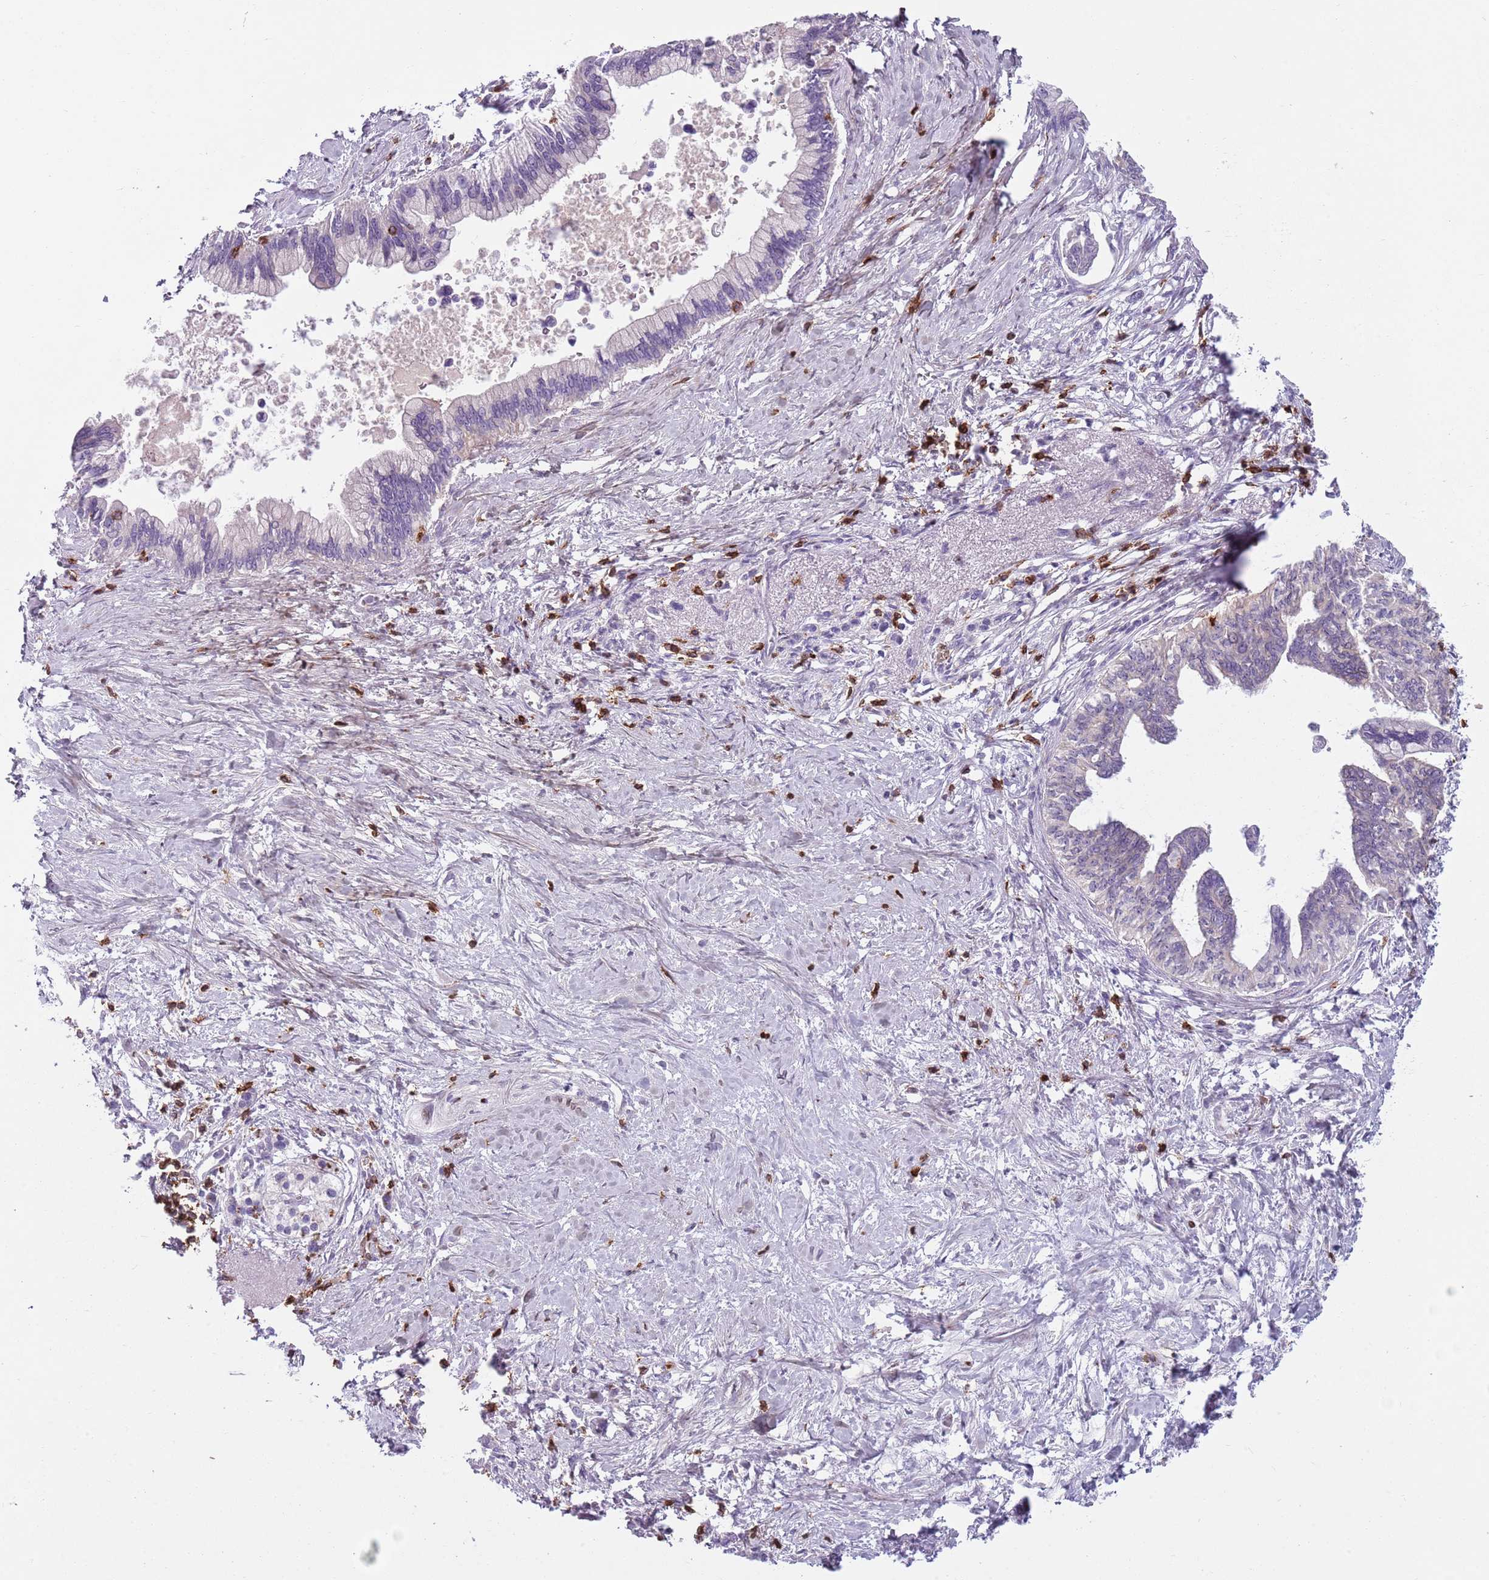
{"staining": {"intensity": "negative", "quantity": "none", "location": "none"}, "tissue": "pancreatic cancer", "cell_type": "Tumor cells", "image_type": "cancer", "snomed": [{"axis": "morphology", "description": "Adenocarcinoma, NOS"}, {"axis": "topography", "description": "Pancreas"}], "caption": "There is no significant expression in tumor cells of pancreatic adenocarcinoma.", "gene": "ZNF583", "patient": {"sex": "female", "age": 83}}